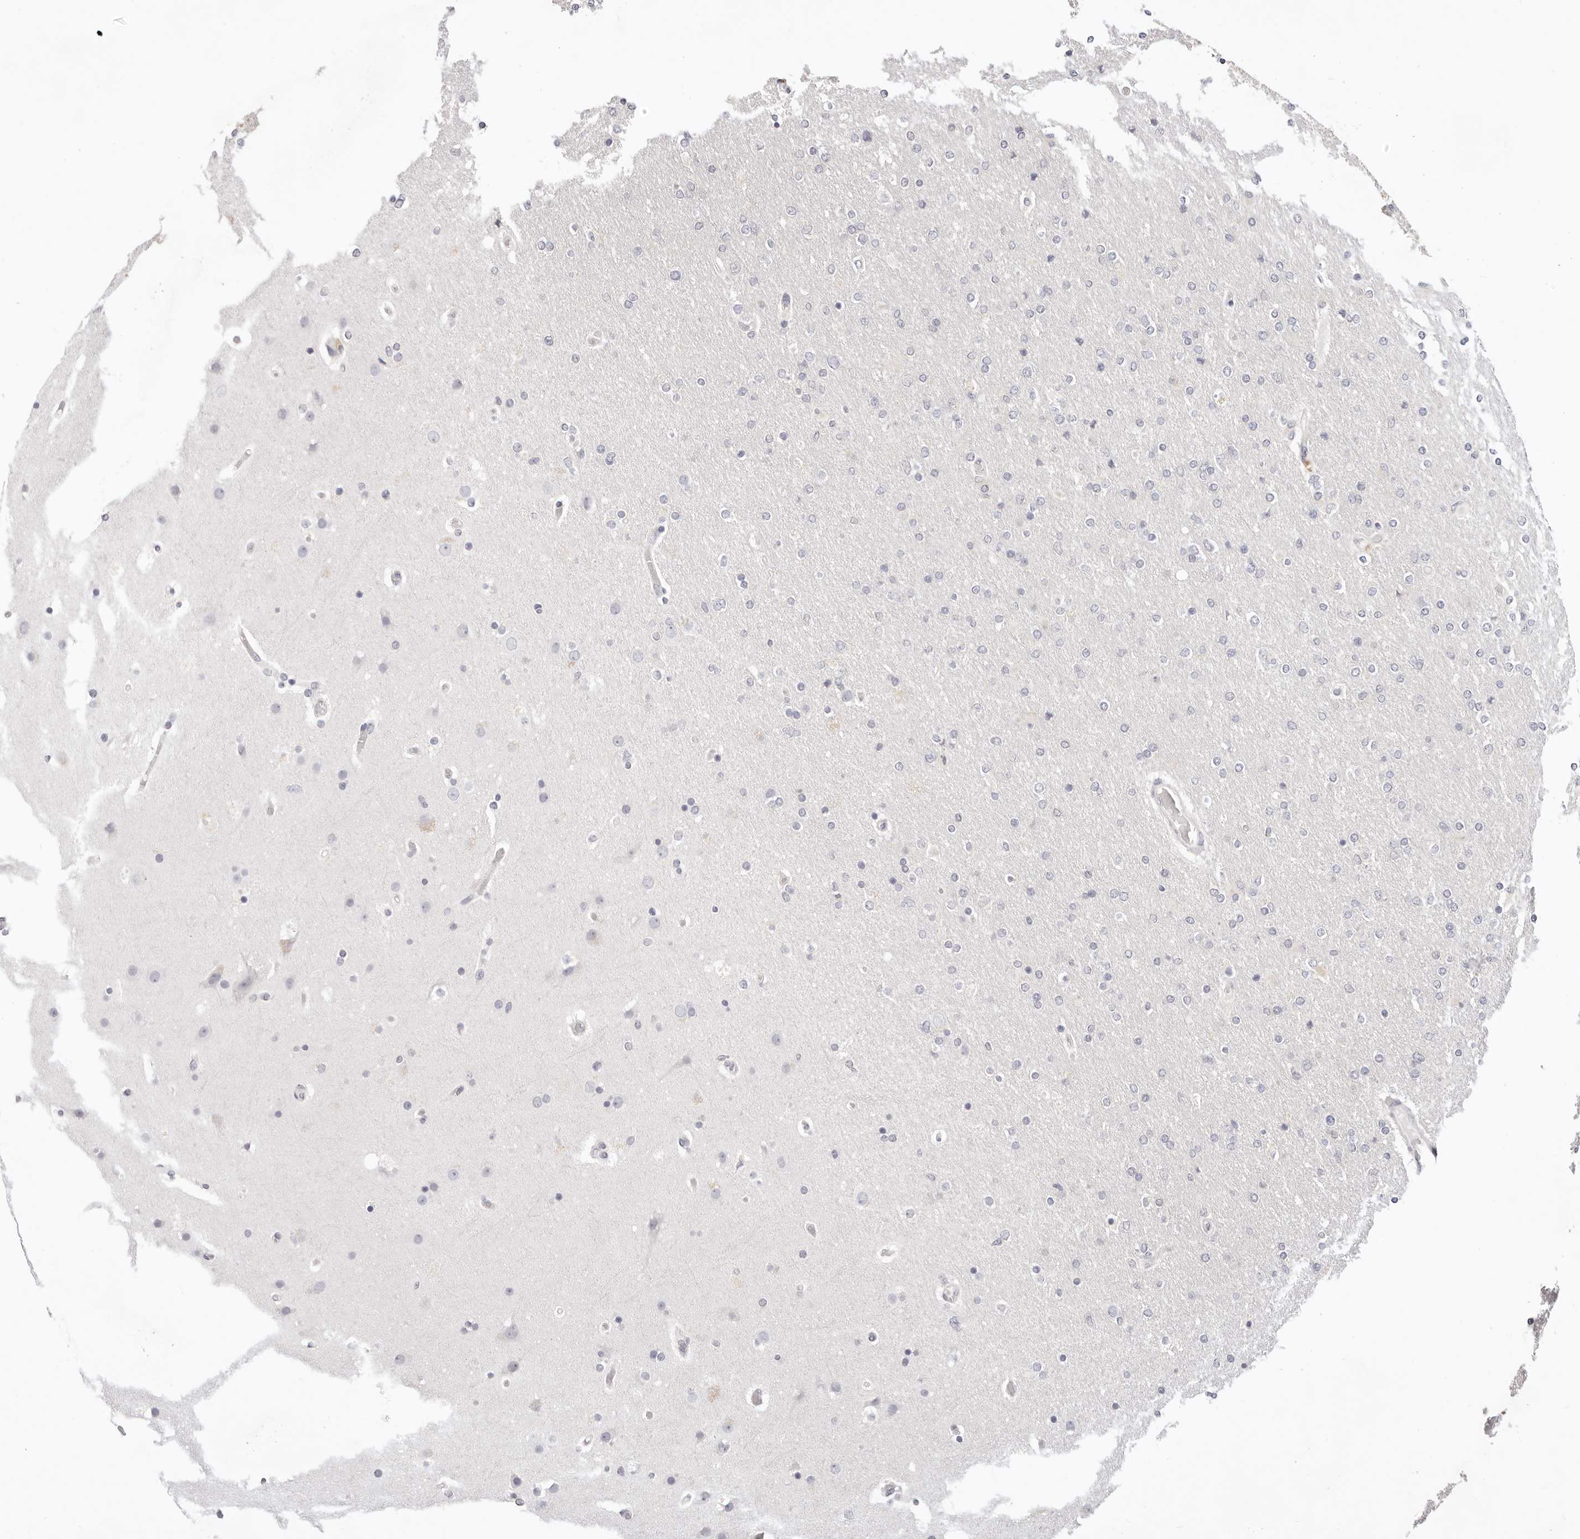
{"staining": {"intensity": "negative", "quantity": "none", "location": "none"}, "tissue": "glioma", "cell_type": "Tumor cells", "image_type": "cancer", "snomed": [{"axis": "morphology", "description": "Glioma, malignant, High grade"}, {"axis": "topography", "description": "Cerebral cortex"}], "caption": "Immunohistochemistry of human glioma shows no staining in tumor cells. The staining is performed using DAB (3,3'-diaminobenzidine) brown chromogen with nuclei counter-stained in using hematoxylin.", "gene": "GGPS1", "patient": {"sex": "female", "age": 36}}